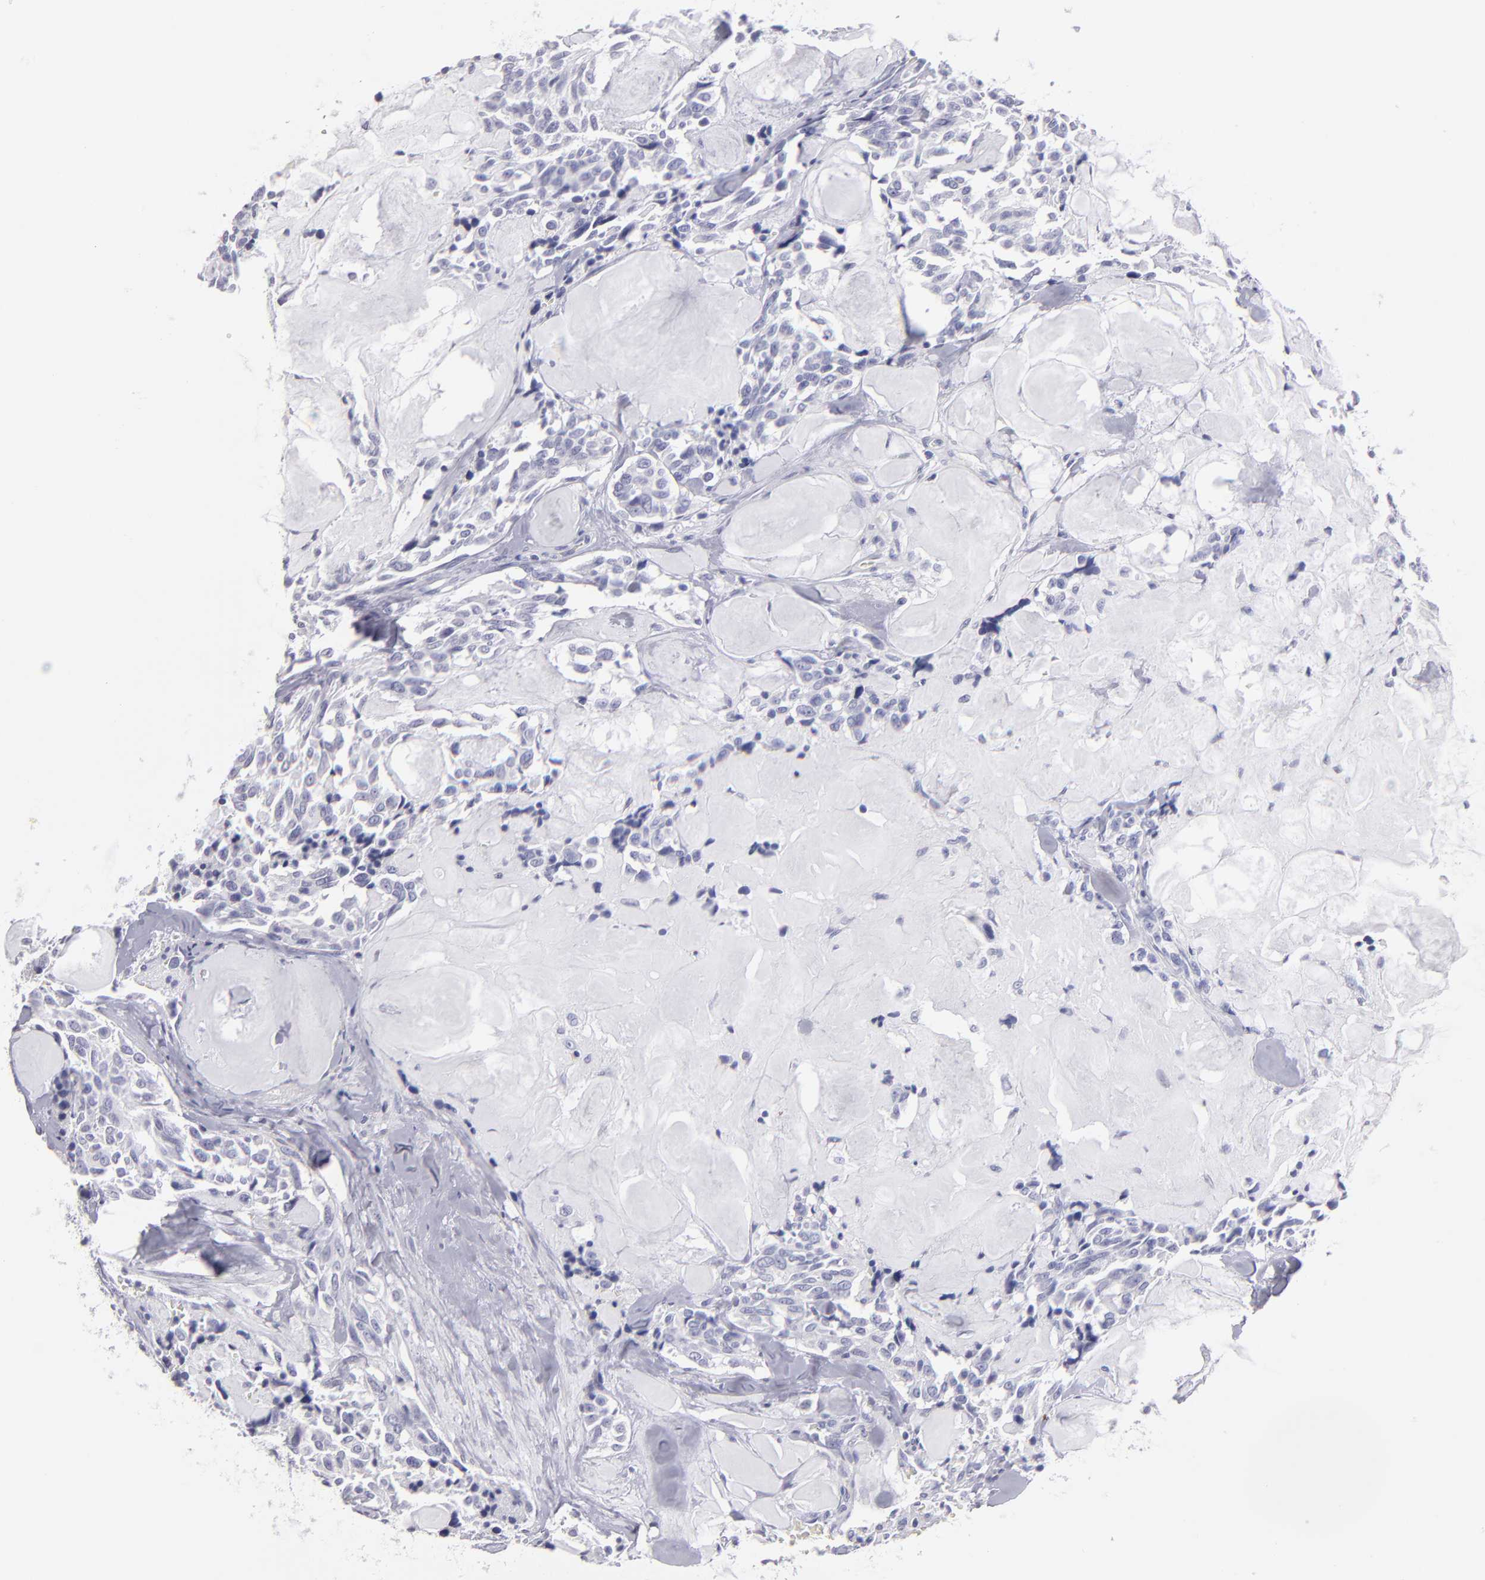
{"staining": {"intensity": "negative", "quantity": "none", "location": "none"}, "tissue": "thyroid cancer", "cell_type": "Tumor cells", "image_type": "cancer", "snomed": [{"axis": "morphology", "description": "Carcinoma, NOS"}, {"axis": "morphology", "description": "Carcinoid, malignant, NOS"}, {"axis": "topography", "description": "Thyroid gland"}], "caption": "Immunohistochemistry of human thyroid cancer (carcinoma) displays no staining in tumor cells.", "gene": "MB", "patient": {"sex": "male", "age": 33}}